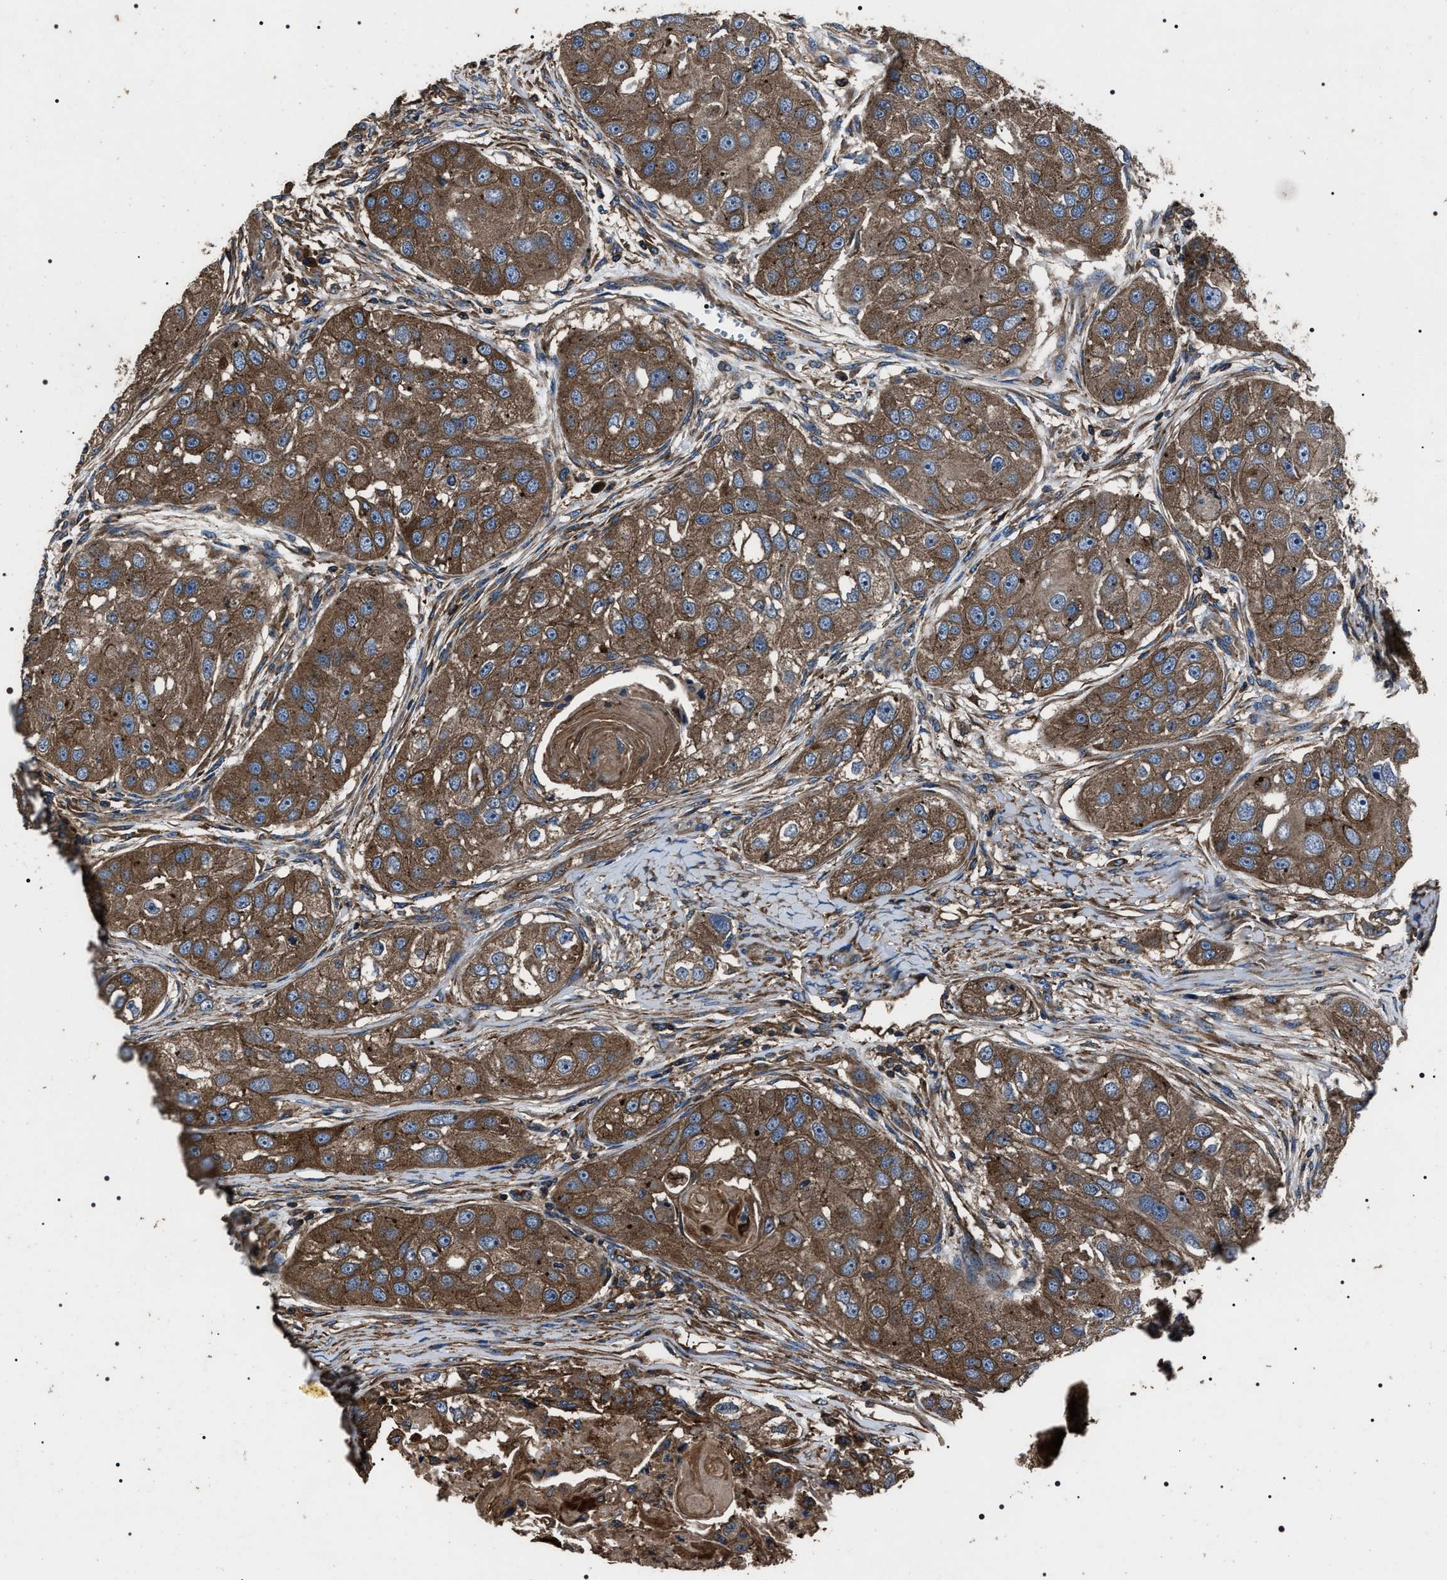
{"staining": {"intensity": "moderate", "quantity": ">75%", "location": "cytoplasmic/membranous"}, "tissue": "head and neck cancer", "cell_type": "Tumor cells", "image_type": "cancer", "snomed": [{"axis": "morphology", "description": "Normal tissue, NOS"}, {"axis": "morphology", "description": "Squamous cell carcinoma, NOS"}, {"axis": "topography", "description": "Skeletal muscle"}, {"axis": "topography", "description": "Head-Neck"}], "caption": "IHC staining of squamous cell carcinoma (head and neck), which displays medium levels of moderate cytoplasmic/membranous positivity in approximately >75% of tumor cells indicating moderate cytoplasmic/membranous protein positivity. The staining was performed using DAB (brown) for protein detection and nuclei were counterstained in hematoxylin (blue).", "gene": "HSCB", "patient": {"sex": "male", "age": 51}}